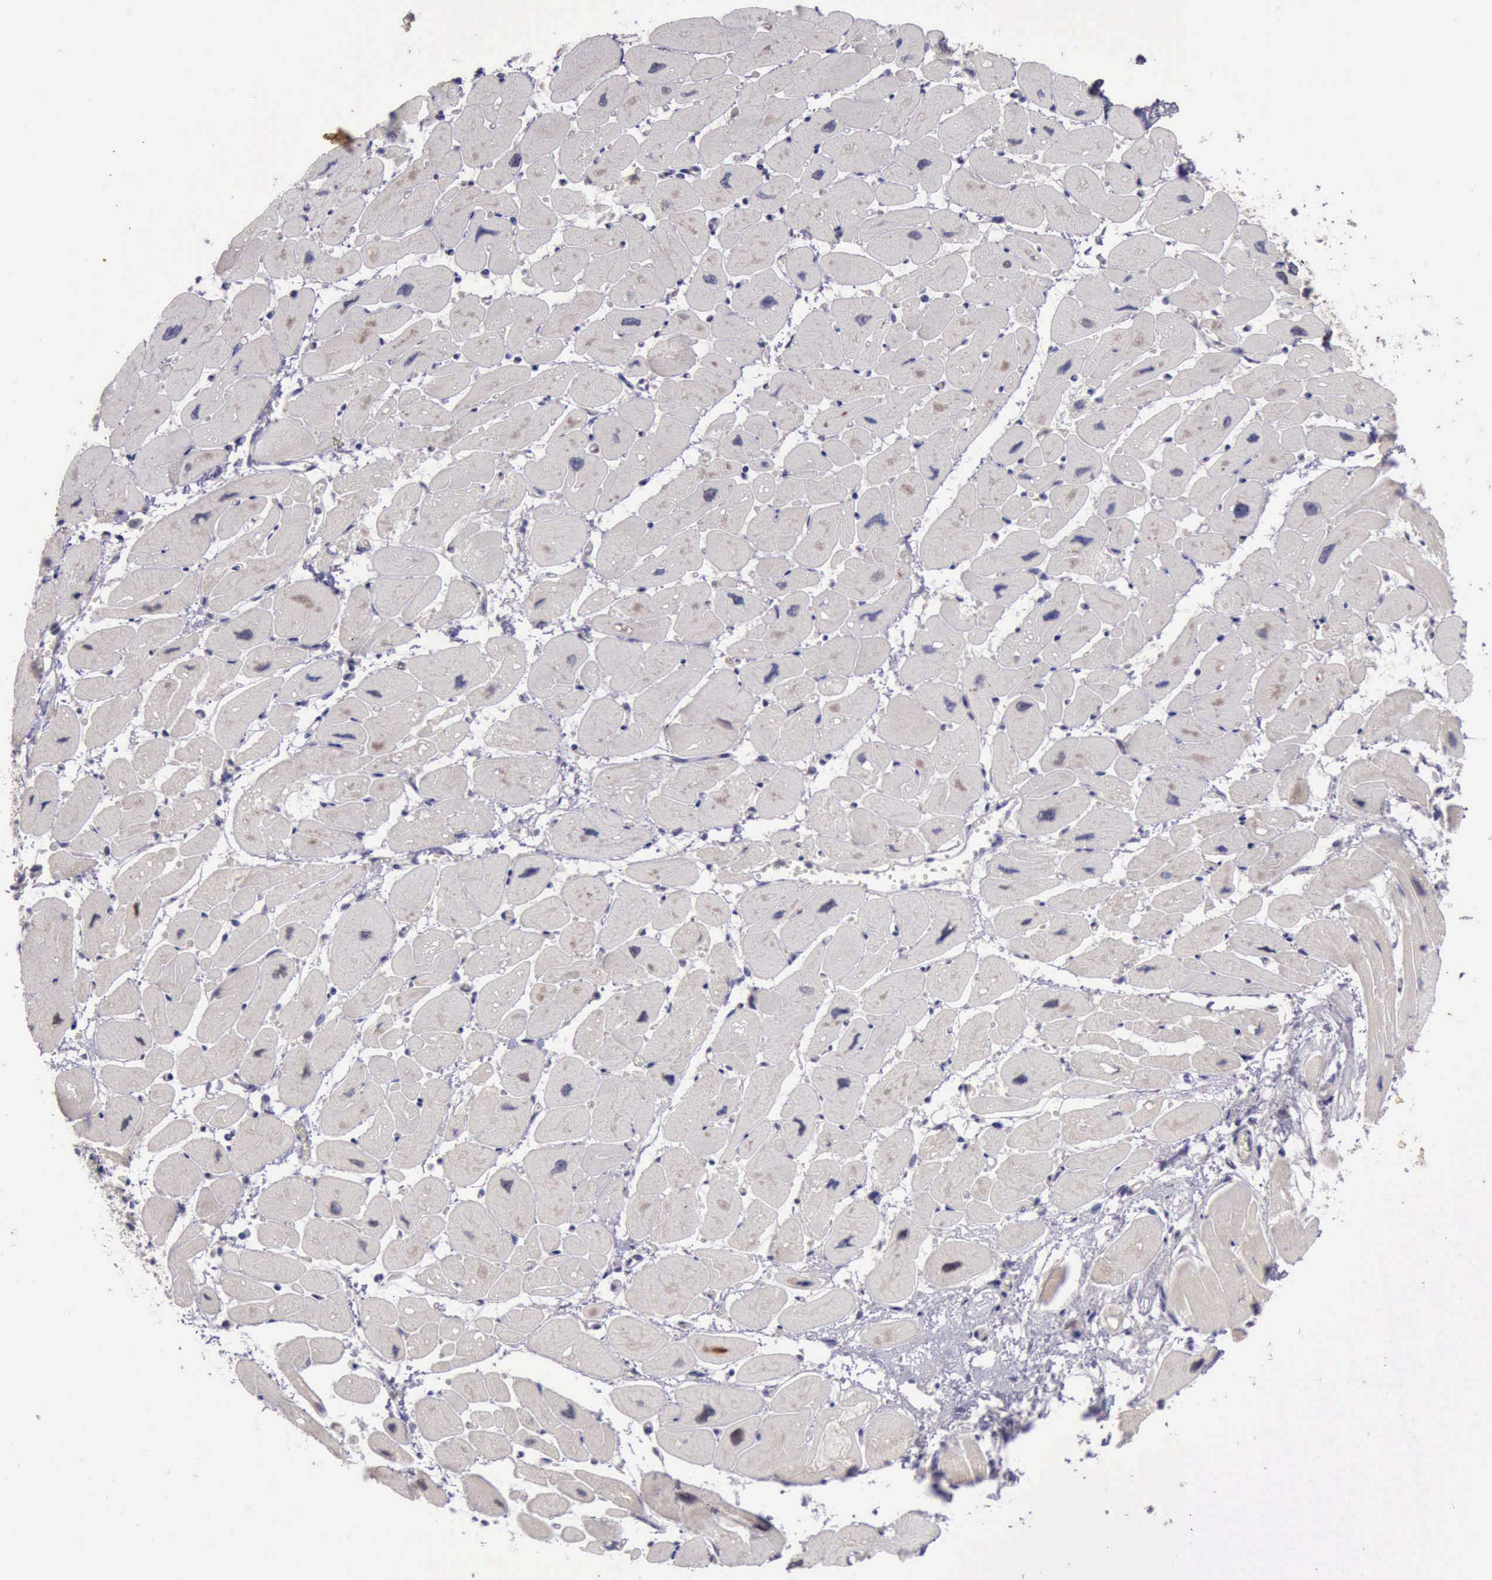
{"staining": {"intensity": "negative", "quantity": "none", "location": "none"}, "tissue": "heart muscle", "cell_type": "Cardiomyocytes", "image_type": "normal", "snomed": [{"axis": "morphology", "description": "Normal tissue, NOS"}, {"axis": "topography", "description": "Heart"}], "caption": "Protein analysis of benign heart muscle exhibits no significant positivity in cardiomyocytes. (Stains: DAB immunohistochemistry with hematoxylin counter stain, Microscopy: brightfield microscopy at high magnification).", "gene": "RAB39B", "patient": {"sex": "female", "age": 54}}